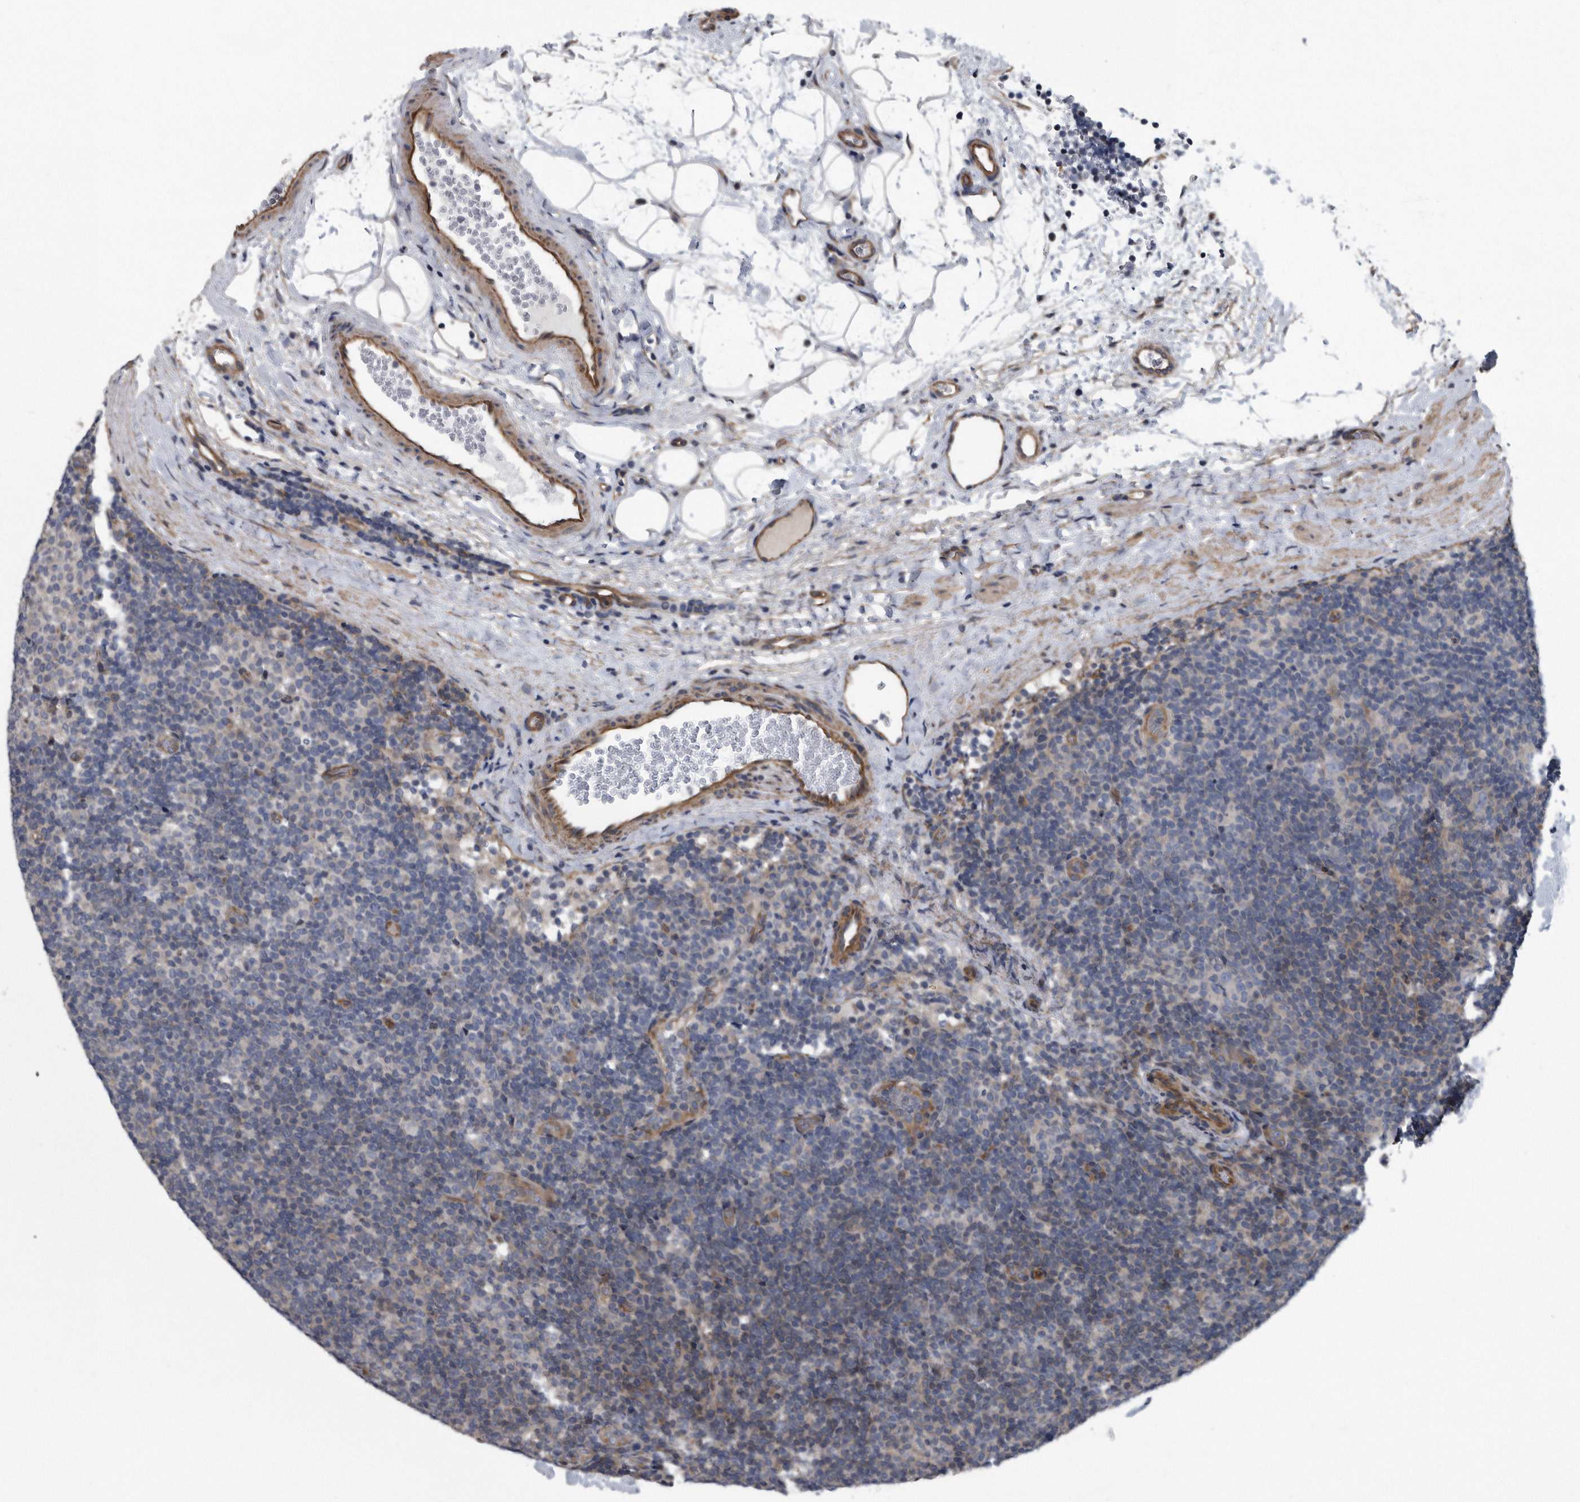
{"staining": {"intensity": "negative", "quantity": "none", "location": "none"}, "tissue": "lymphoma", "cell_type": "Tumor cells", "image_type": "cancer", "snomed": [{"axis": "morphology", "description": "Hodgkin's disease, NOS"}, {"axis": "topography", "description": "Lymph node"}], "caption": "Tumor cells are negative for brown protein staining in lymphoma.", "gene": "ARMCX1", "patient": {"sex": "female", "age": 57}}